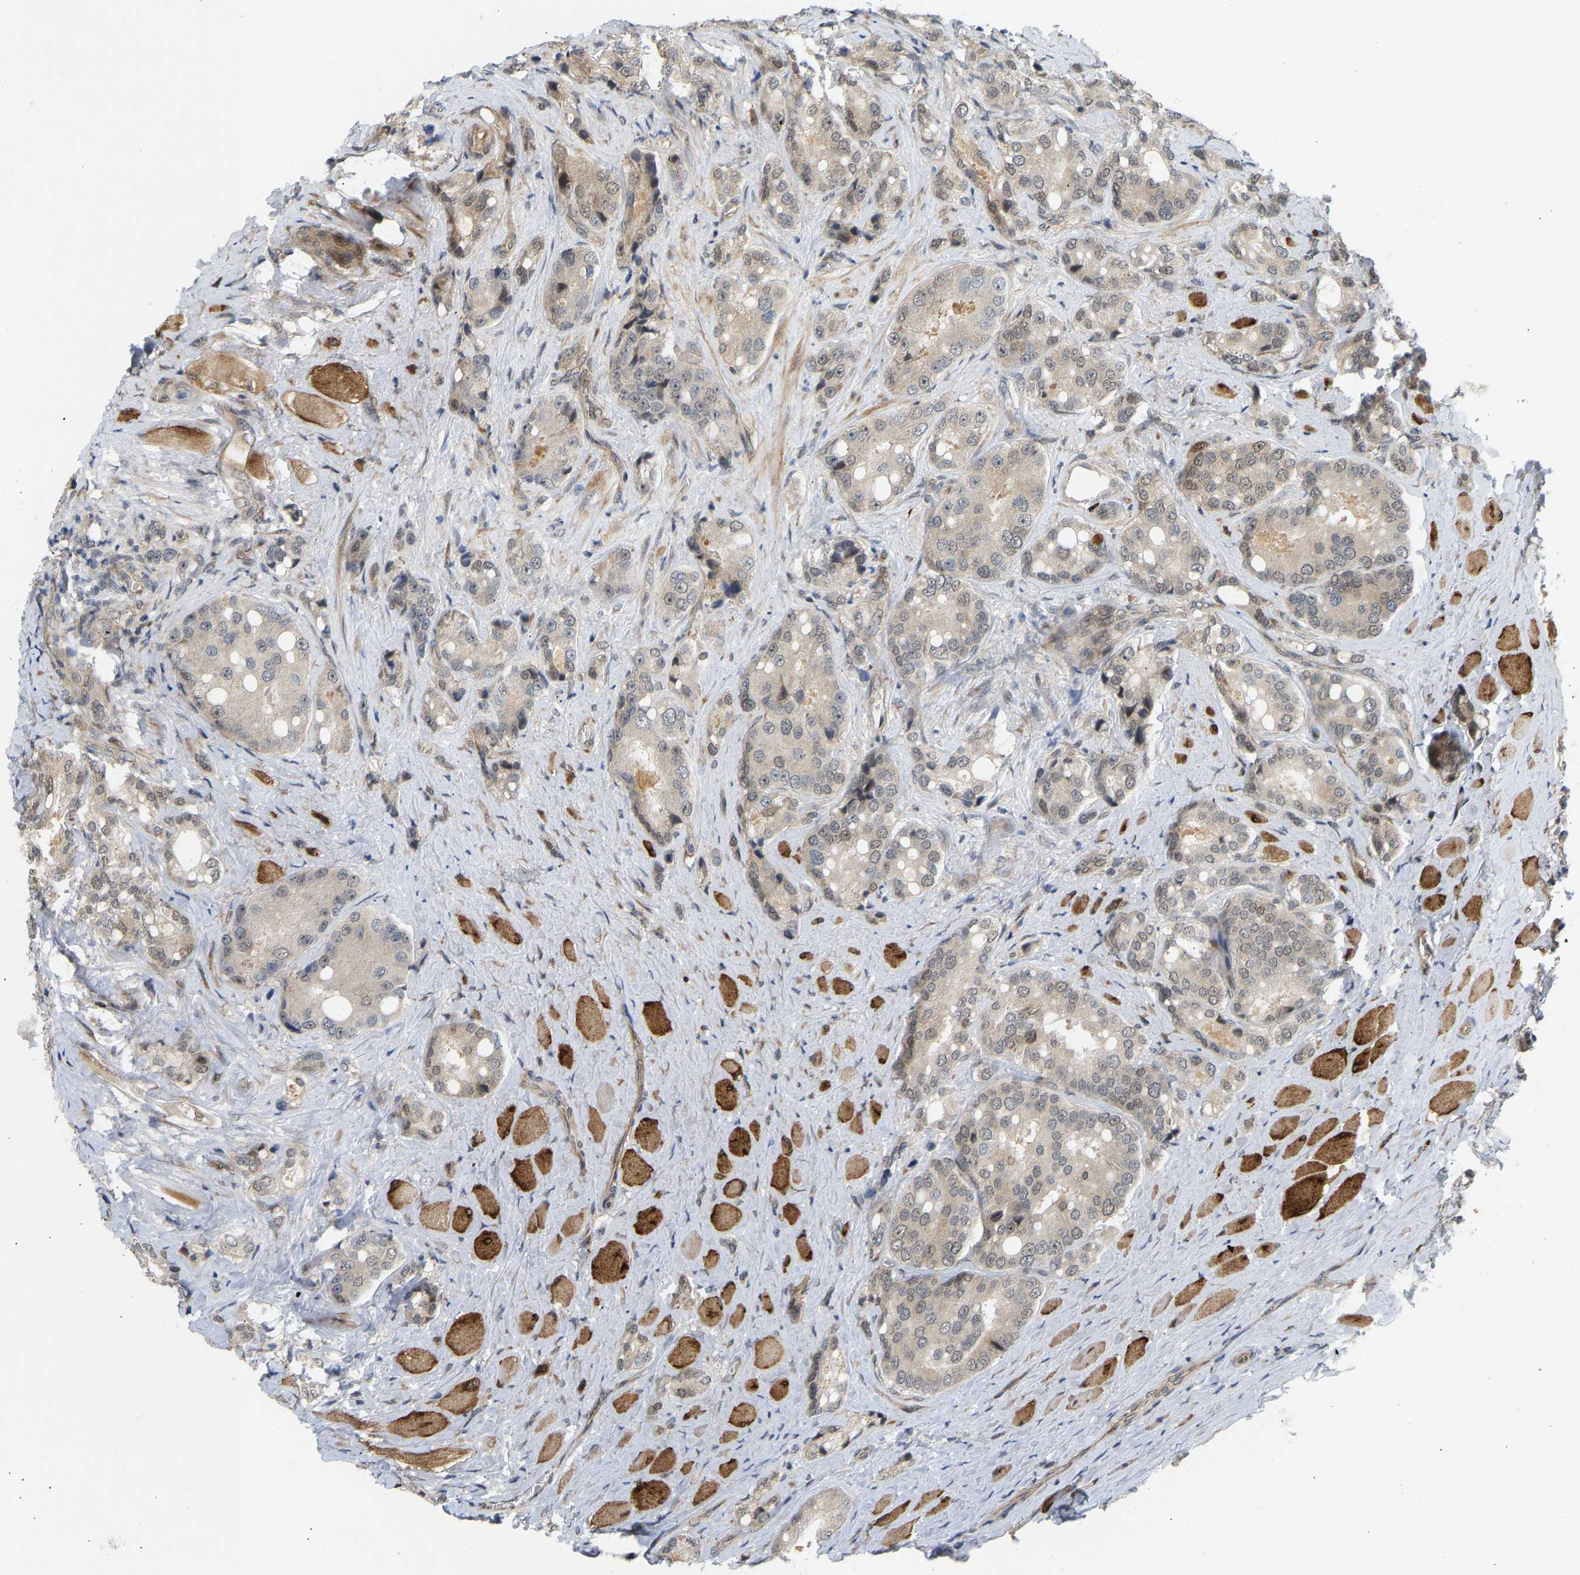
{"staining": {"intensity": "weak", "quantity": "25%-75%", "location": "cytoplasmic/membranous"}, "tissue": "prostate cancer", "cell_type": "Tumor cells", "image_type": "cancer", "snomed": [{"axis": "morphology", "description": "Adenocarcinoma, High grade"}, {"axis": "topography", "description": "Prostate"}], "caption": "Adenocarcinoma (high-grade) (prostate) stained with immunohistochemistry (IHC) displays weak cytoplasmic/membranous expression in about 25%-75% of tumor cells. (DAB (3,3'-diaminobenzidine) IHC with brightfield microscopy, high magnification).", "gene": "BAG1", "patient": {"sex": "male", "age": 50}}